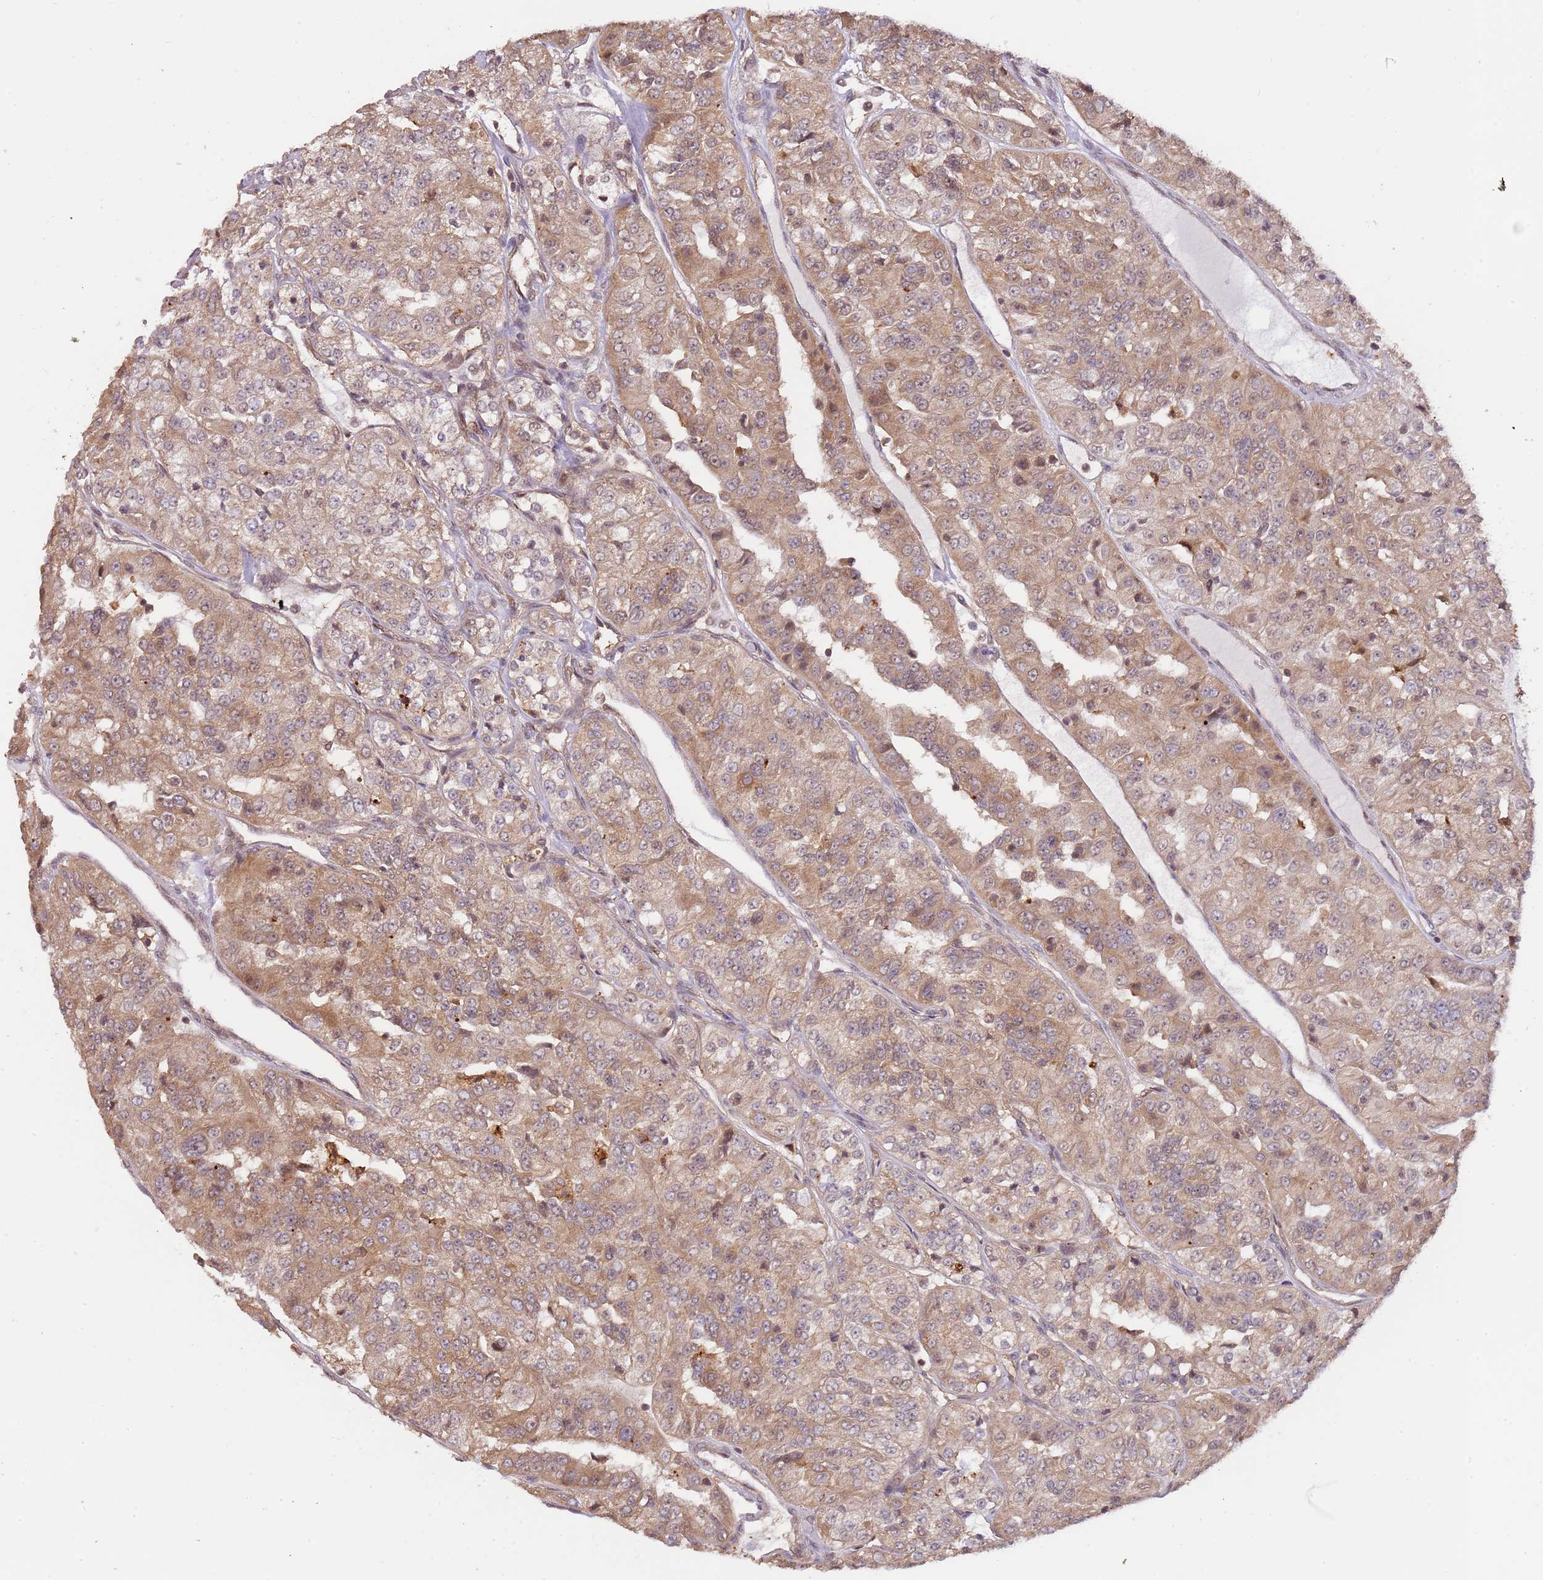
{"staining": {"intensity": "moderate", "quantity": ">75%", "location": "cytoplasmic/membranous,nuclear"}, "tissue": "renal cancer", "cell_type": "Tumor cells", "image_type": "cancer", "snomed": [{"axis": "morphology", "description": "Adenocarcinoma, NOS"}, {"axis": "topography", "description": "Kidney"}], "caption": "The image displays immunohistochemical staining of renal cancer. There is moderate cytoplasmic/membranous and nuclear positivity is identified in approximately >75% of tumor cells.", "gene": "PLSCR5", "patient": {"sex": "female", "age": 63}}